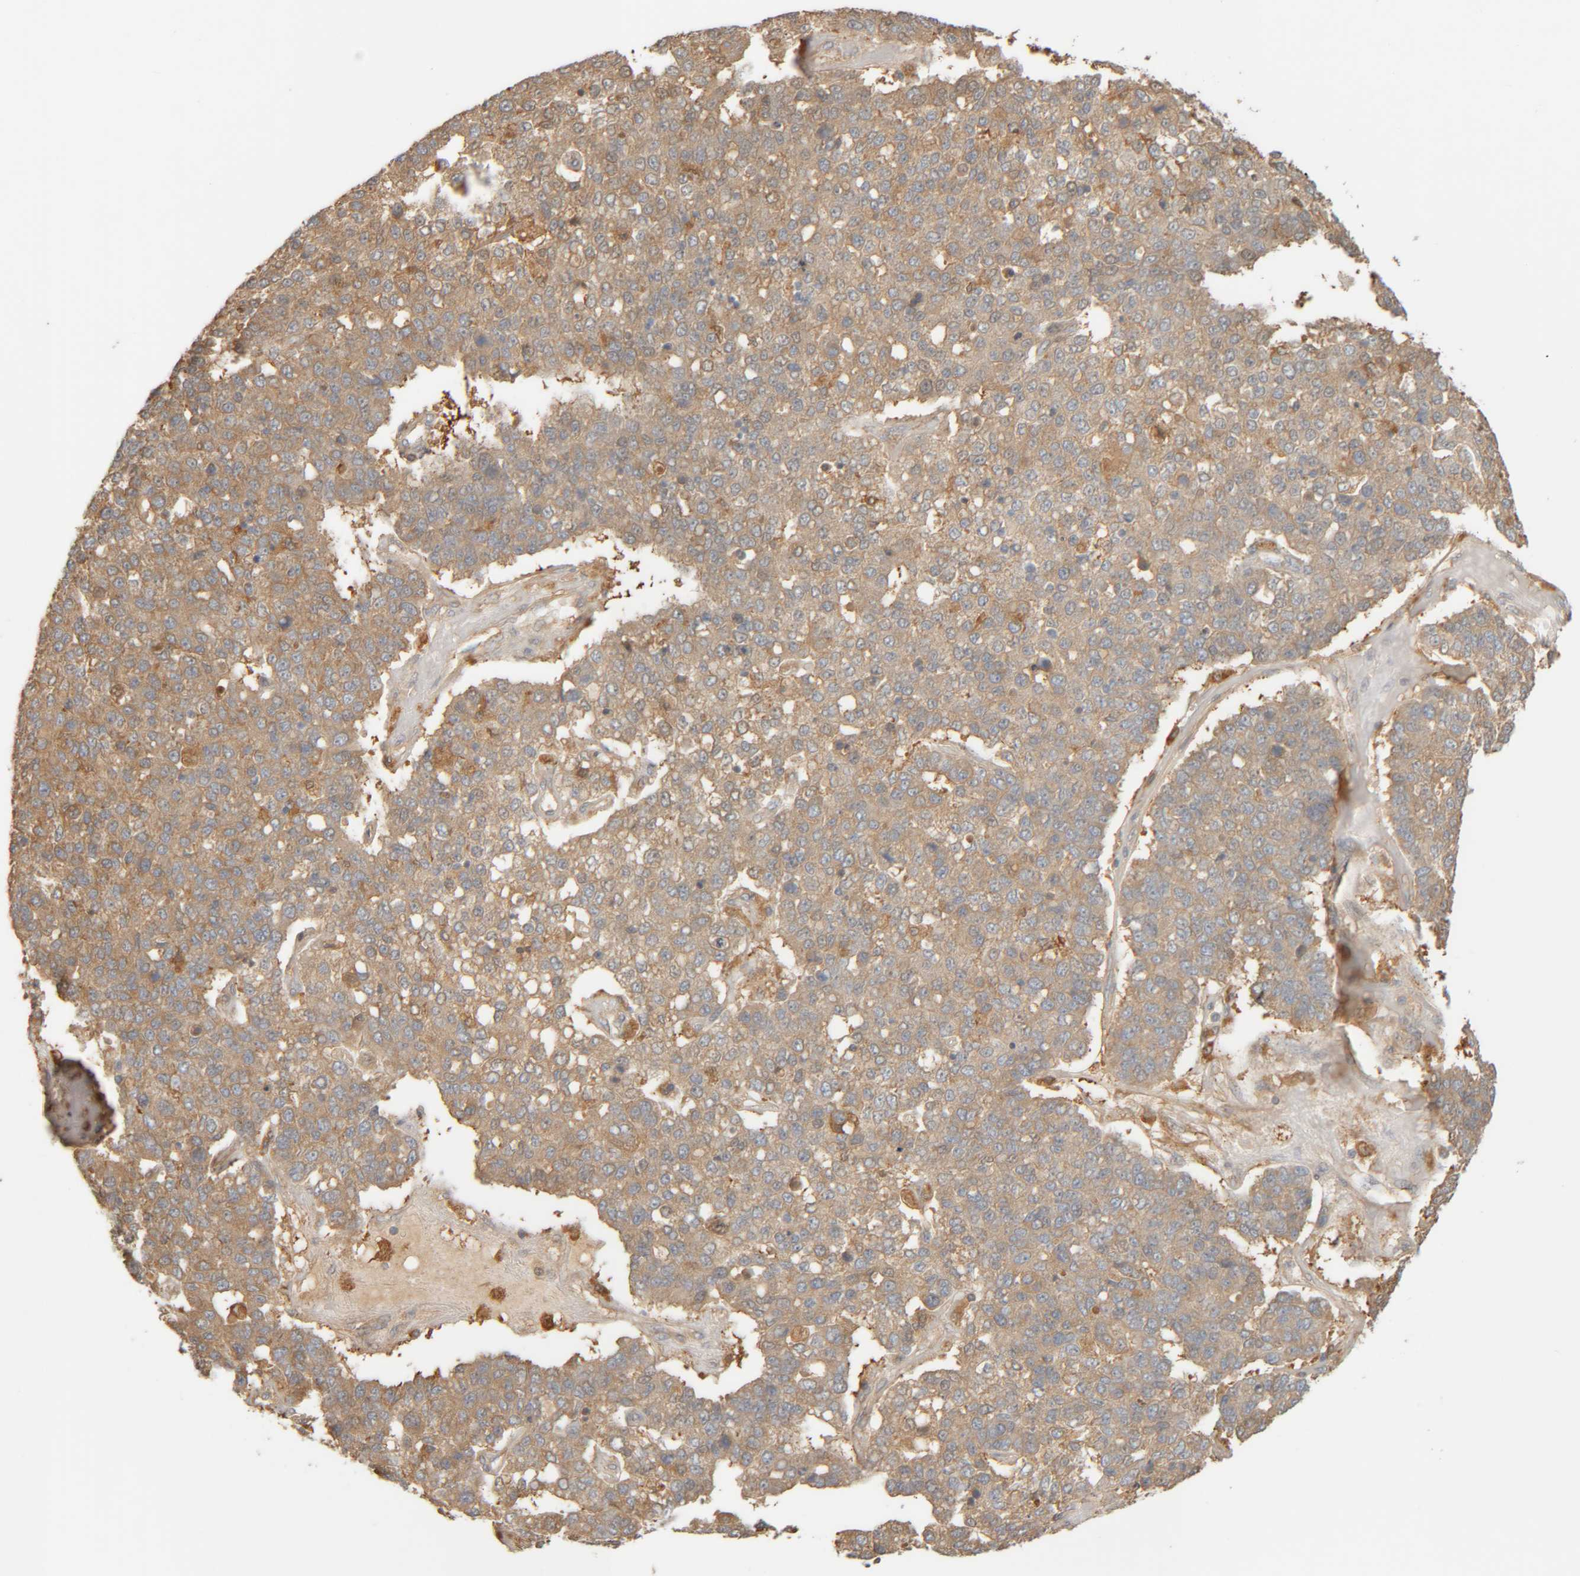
{"staining": {"intensity": "weak", "quantity": ">75%", "location": "cytoplasmic/membranous"}, "tissue": "pancreatic cancer", "cell_type": "Tumor cells", "image_type": "cancer", "snomed": [{"axis": "morphology", "description": "Adenocarcinoma, NOS"}, {"axis": "topography", "description": "Pancreas"}], "caption": "A brown stain highlights weak cytoplasmic/membranous positivity of a protein in human pancreatic adenocarcinoma tumor cells. The staining was performed using DAB (3,3'-diaminobenzidine) to visualize the protein expression in brown, while the nuclei were stained in blue with hematoxylin (Magnification: 20x).", "gene": "TMEM192", "patient": {"sex": "female", "age": 61}}